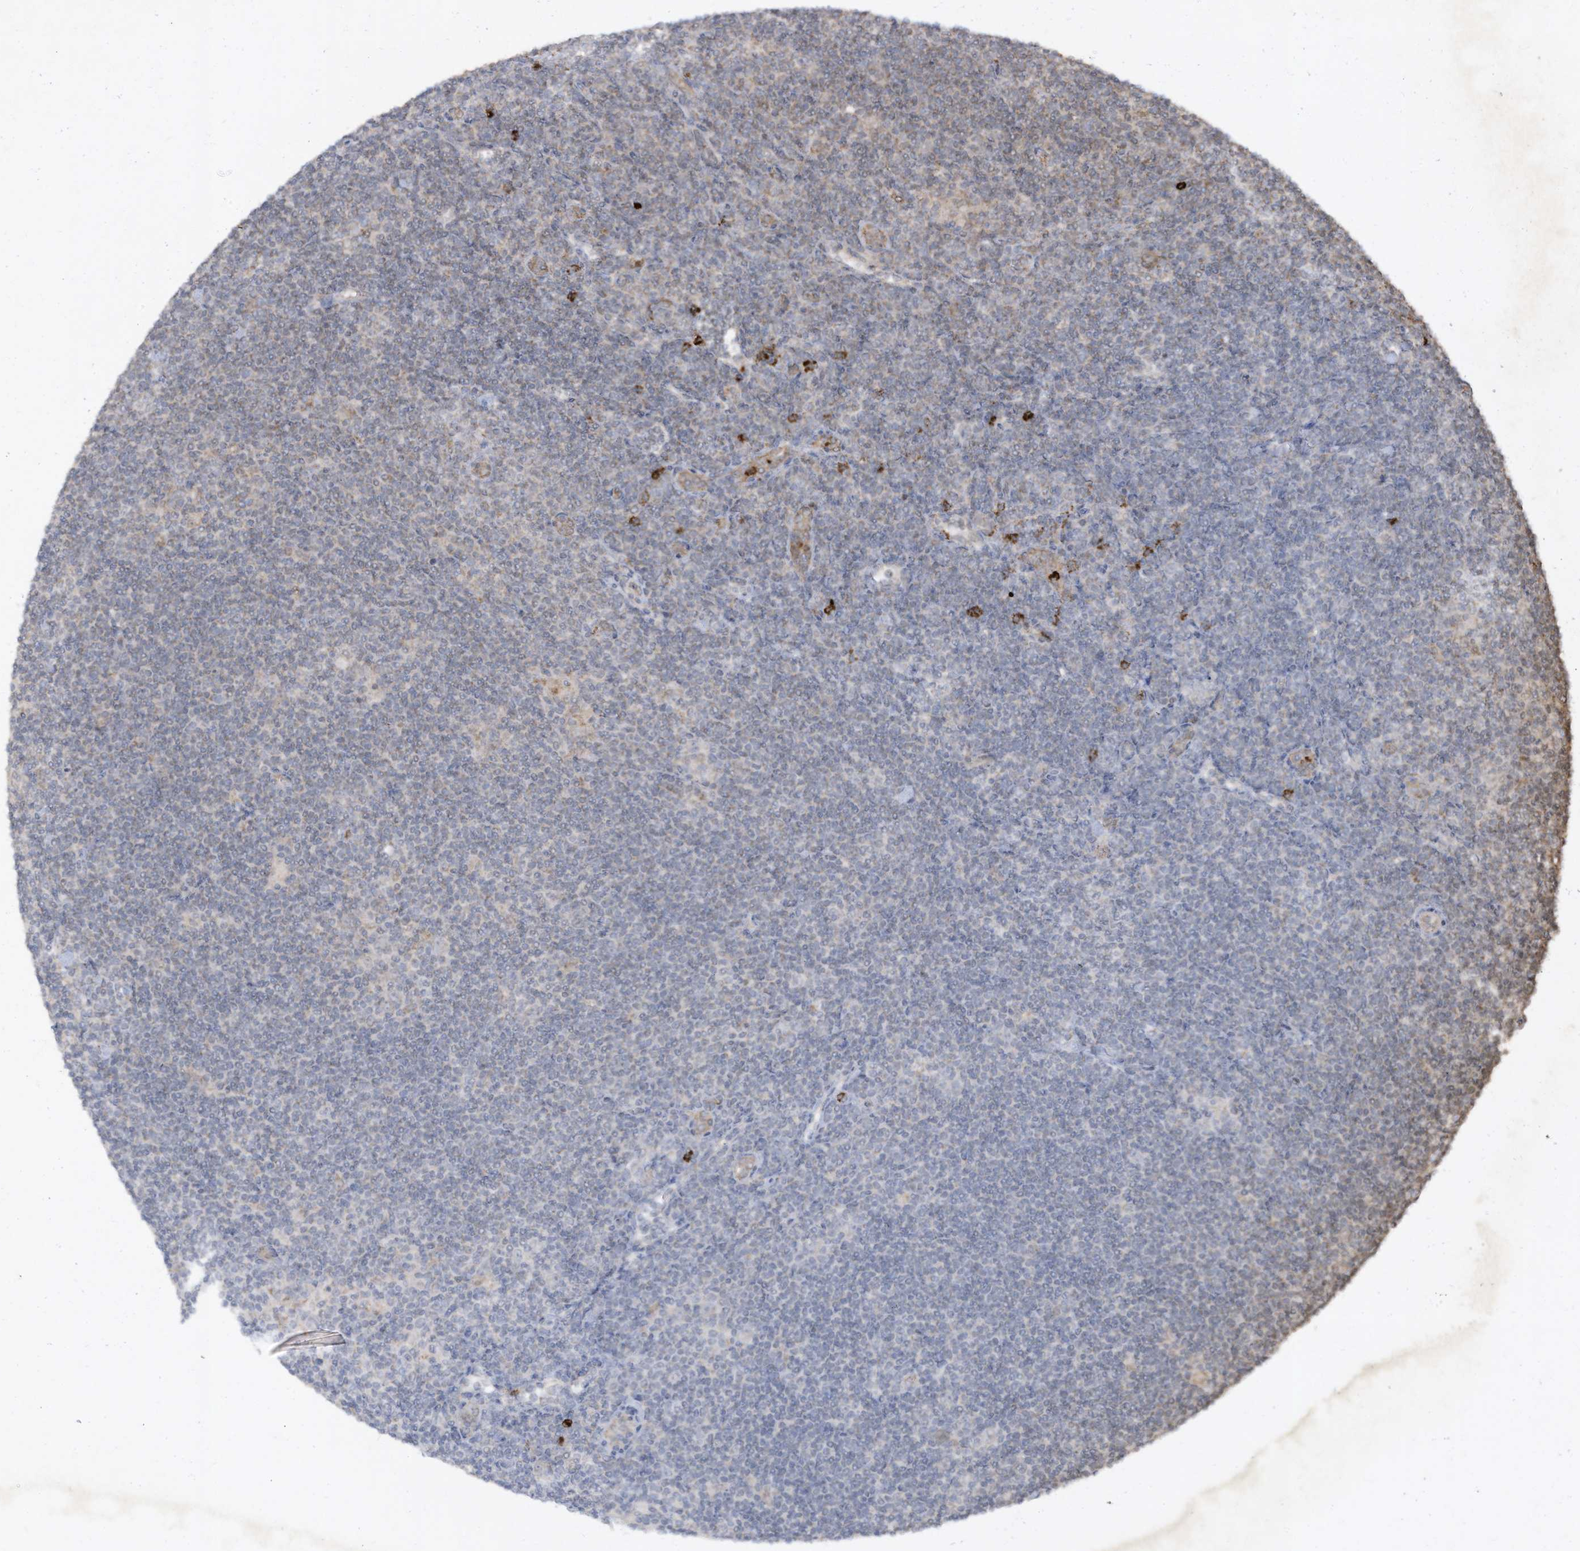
{"staining": {"intensity": "moderate", "quantity": "<25%", "location": "cytoplasmic/membranous"}, "tissue": "lymphoma", "cell_type": "Tumor cells", "image_type": "cancer", "snomed": [{"axis": "morphology", "description": "Hodgkin's disease, NOS"}, {"axis": "topography", "description": "Lymph node"}], "caption": "Protein expression analysis of lymphoma demonstrates moderate cytoplasmic/membranous expression in about <25% of tumor cells.", "gene": "CHRNA4", "patient": {"sex": "female", "age": 57}}